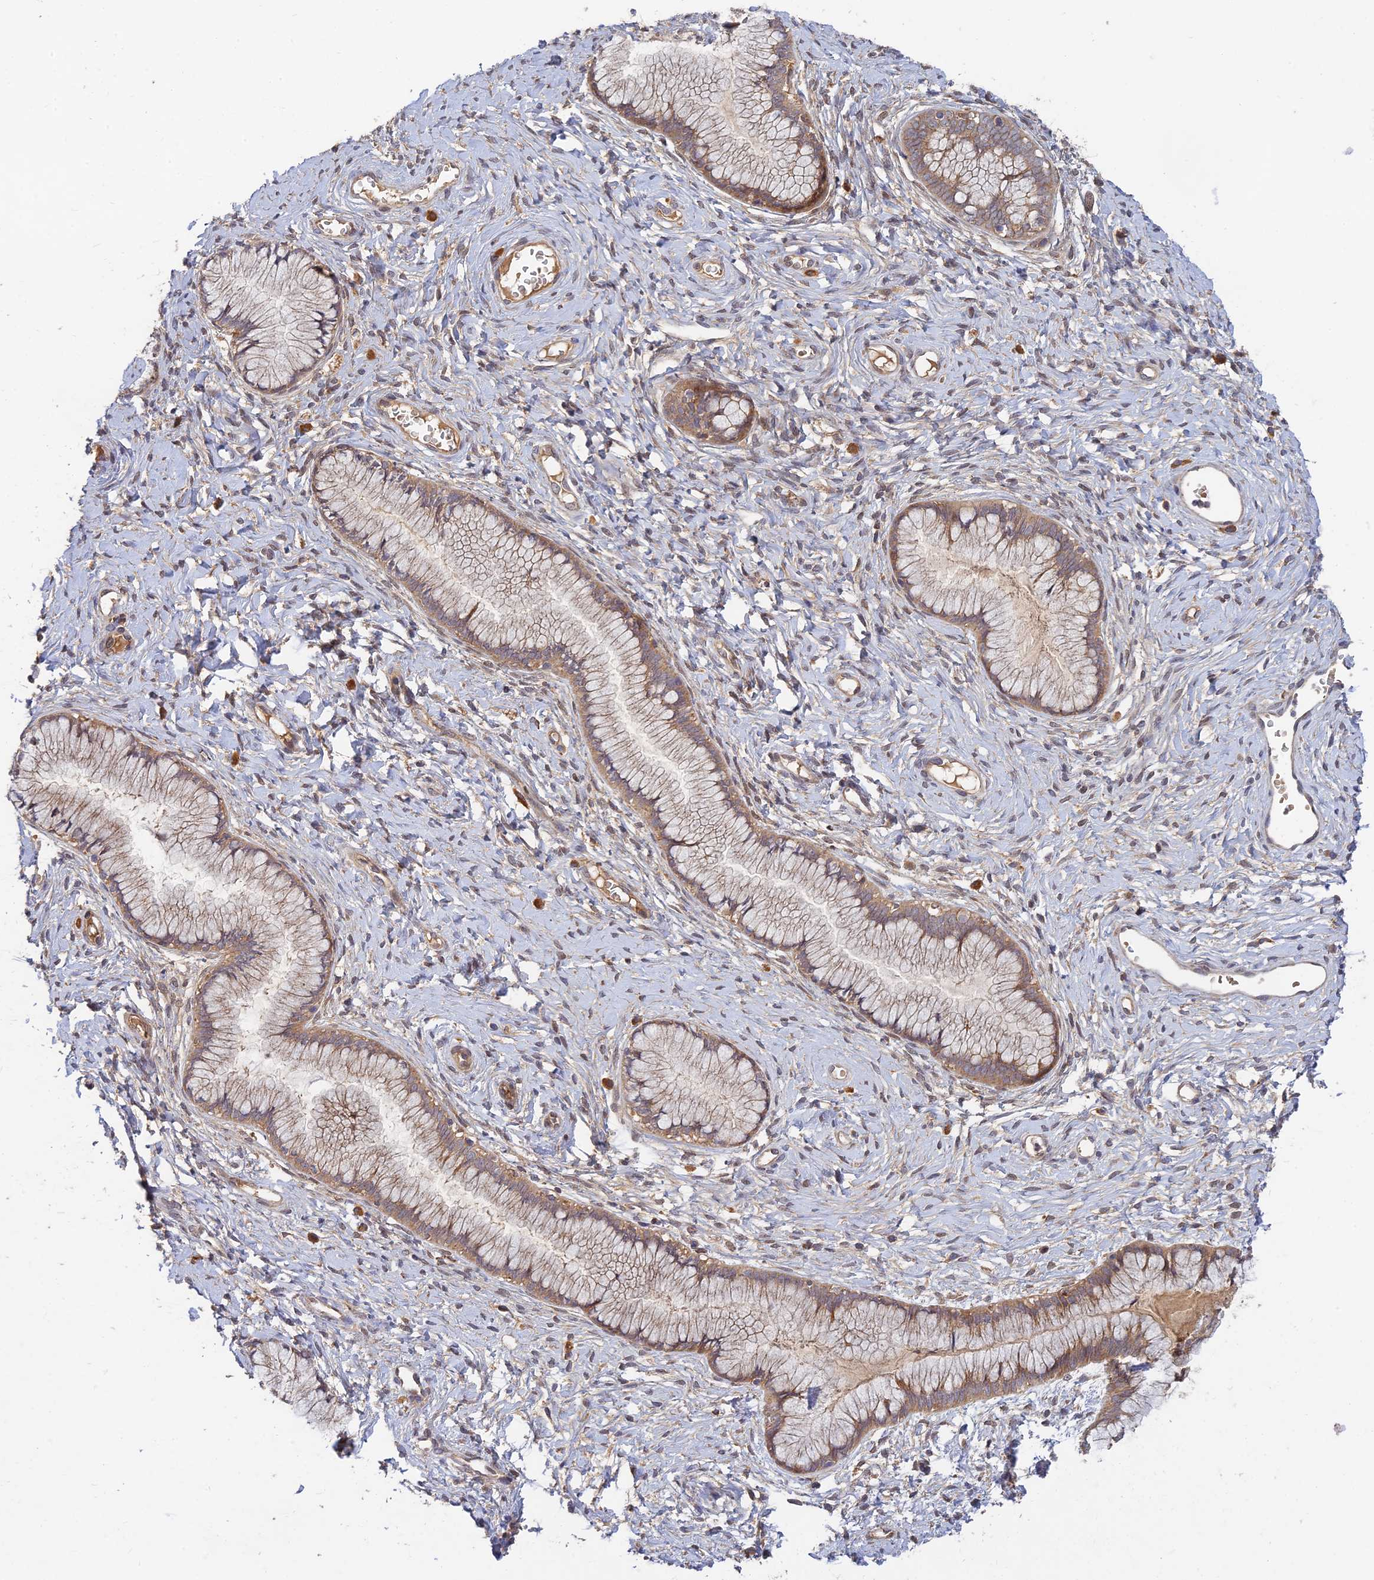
{"staining": {"intensity": "moderate", "quantity": ">75%", "location": "cytoplasmic/membranous"}, "tissue": "cervix", "cell_type": "Glandular cells", "image_type": "normal", "snomed": [{"axis": "morphology", "description": "Normal tissue, NOS"}, {"axis": "topography", "description": "Cervix"}], "caption": "IHC of normal cervix displays medium levels of moderate cytoplasmic/membranous positivity in approximately >75% of glandular cells. (DAB IHC, brown staining for protein, blue staining for nuclei).", "gene": "FAM151B", "patient": {"sex": "female", "age": 42}}